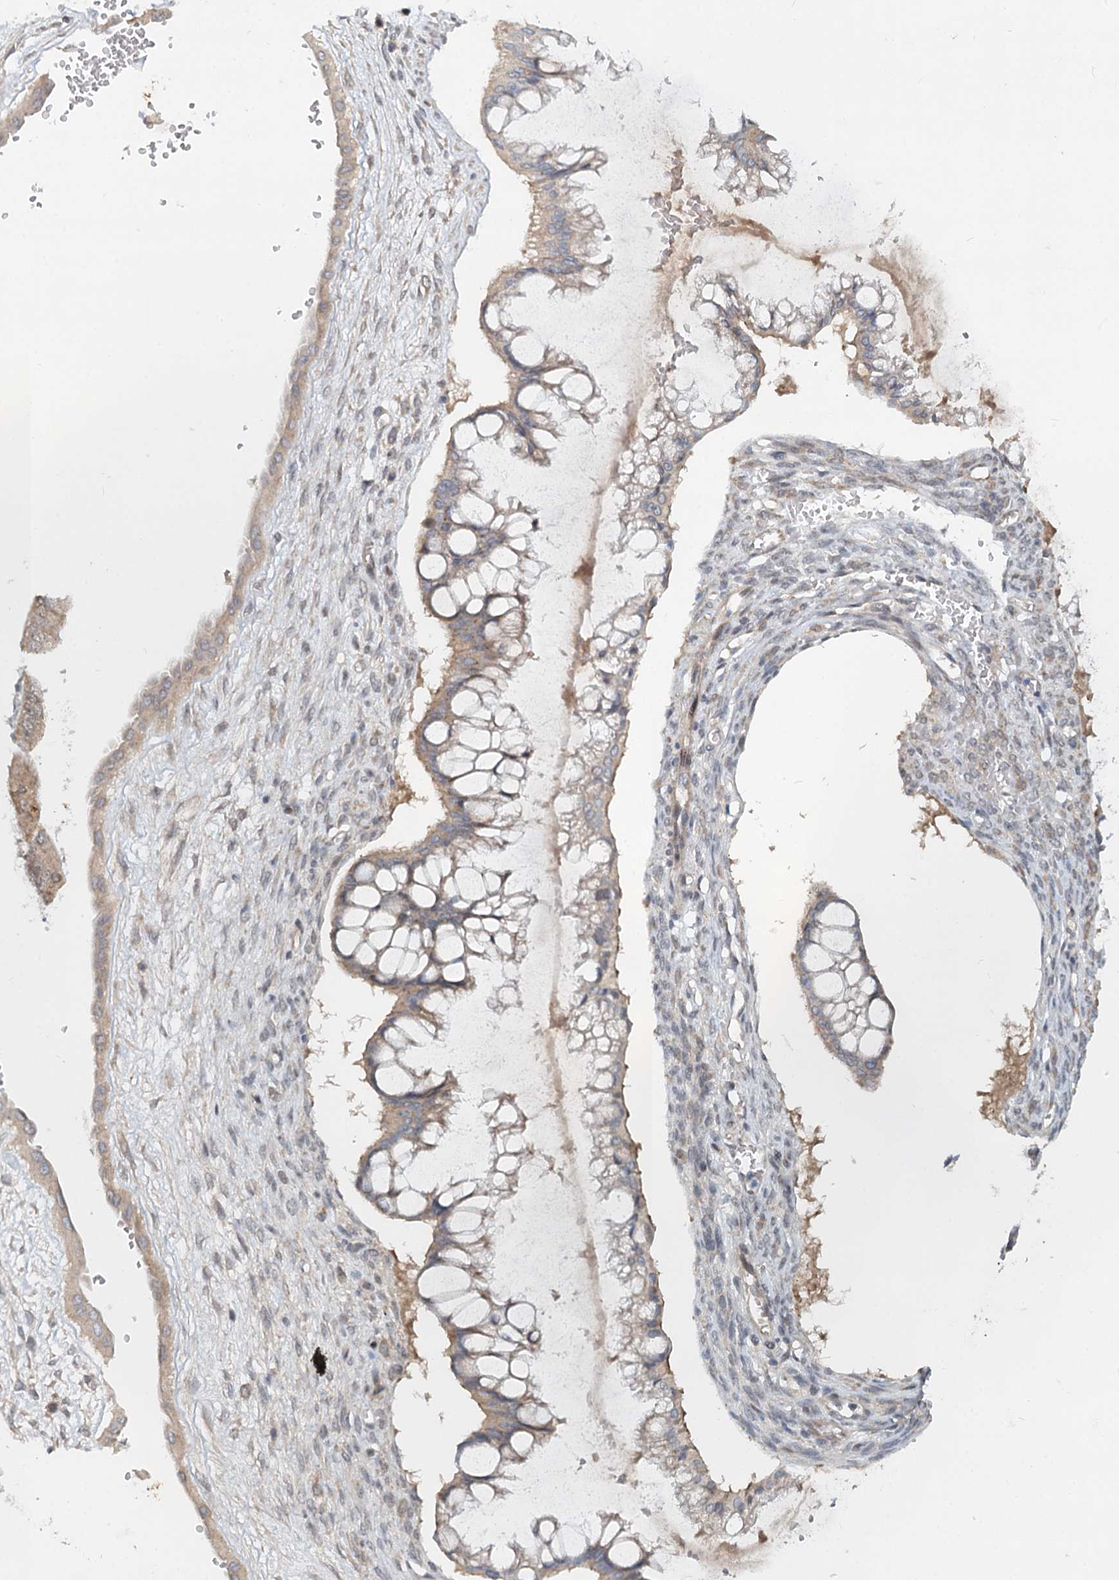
{"staining": {"intensity": "weak", "quantity": ">75%", "location": "cytoplasmic/membranous"}, "tissue": "ovarian cancer", "cell_type": "Tumor cells", "image_type": "cancer", "snomed": [{"axis": "morphology", "description": "Cystadenocarcinoma, mucinous, NOS"}, {"axis": "topography", "description": "Ovary"}], "caption": "This histopathology image demonstrates IHC staining of ovarian cancer, with low weak cytoplasmic/membranous staining in about >75% of tumor cells.", "gene": "AP3B1", "patient": {"sex": "female", "age": 73}}